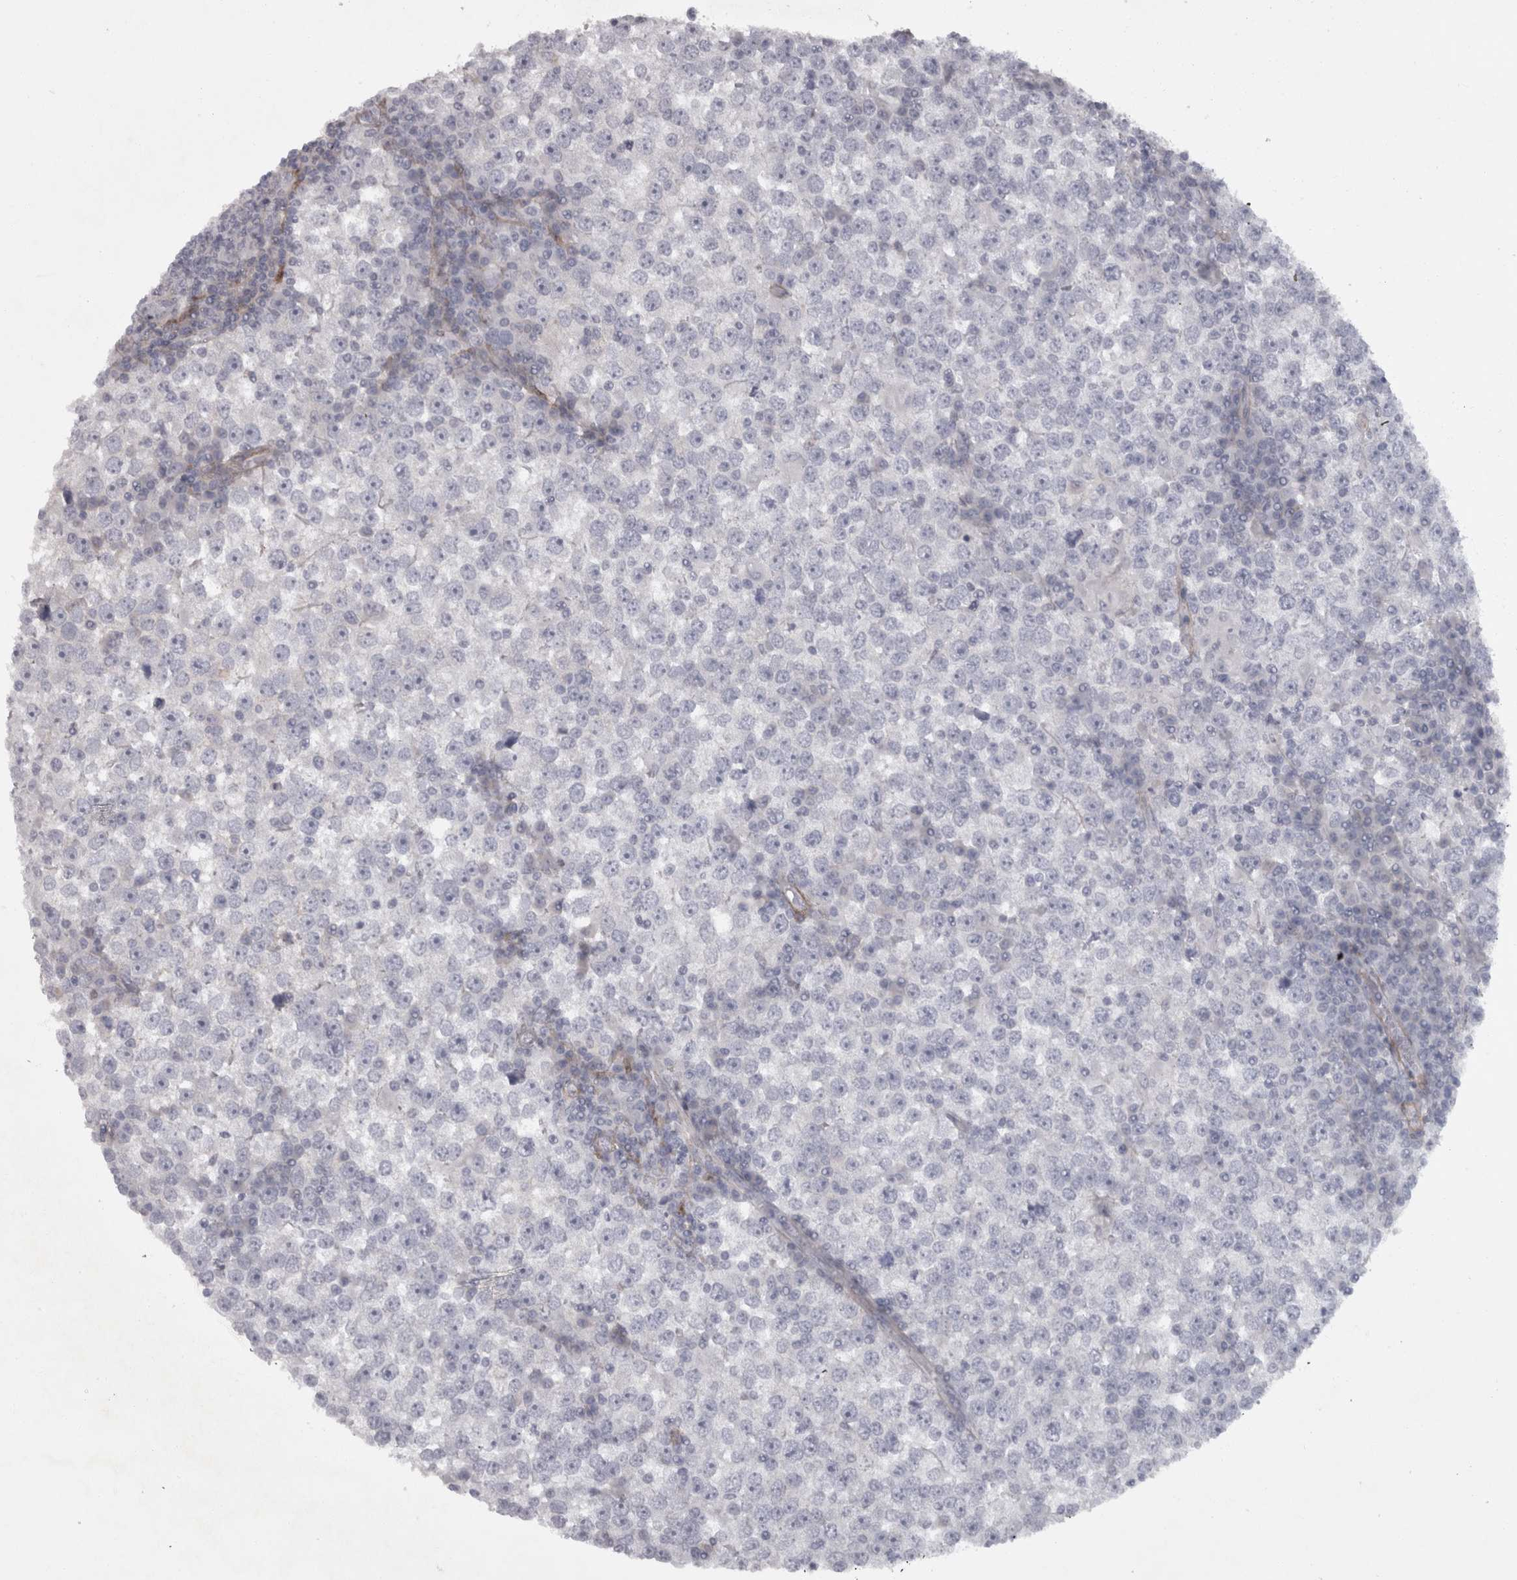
{"staining": {"intensity": "negative", "quantity": "none", "location": "none"}, "tissue": "testis cancer", "cell_type": "Tumor cells", "image_type": "cancer", "snomed": [{"axis": "morphology", "description": "Seminoma, NOS"}, {"axis": "topography", "description": "Testis"}], "caption": "High power microscopy image of an IHC micrograph of testis cancer (seminoma), revealing no significant staining in tumor cells. (DAB IHC, high magnification).", "gene": "PPP1R12B", "patient": {"sex": "male", "age": 65}}